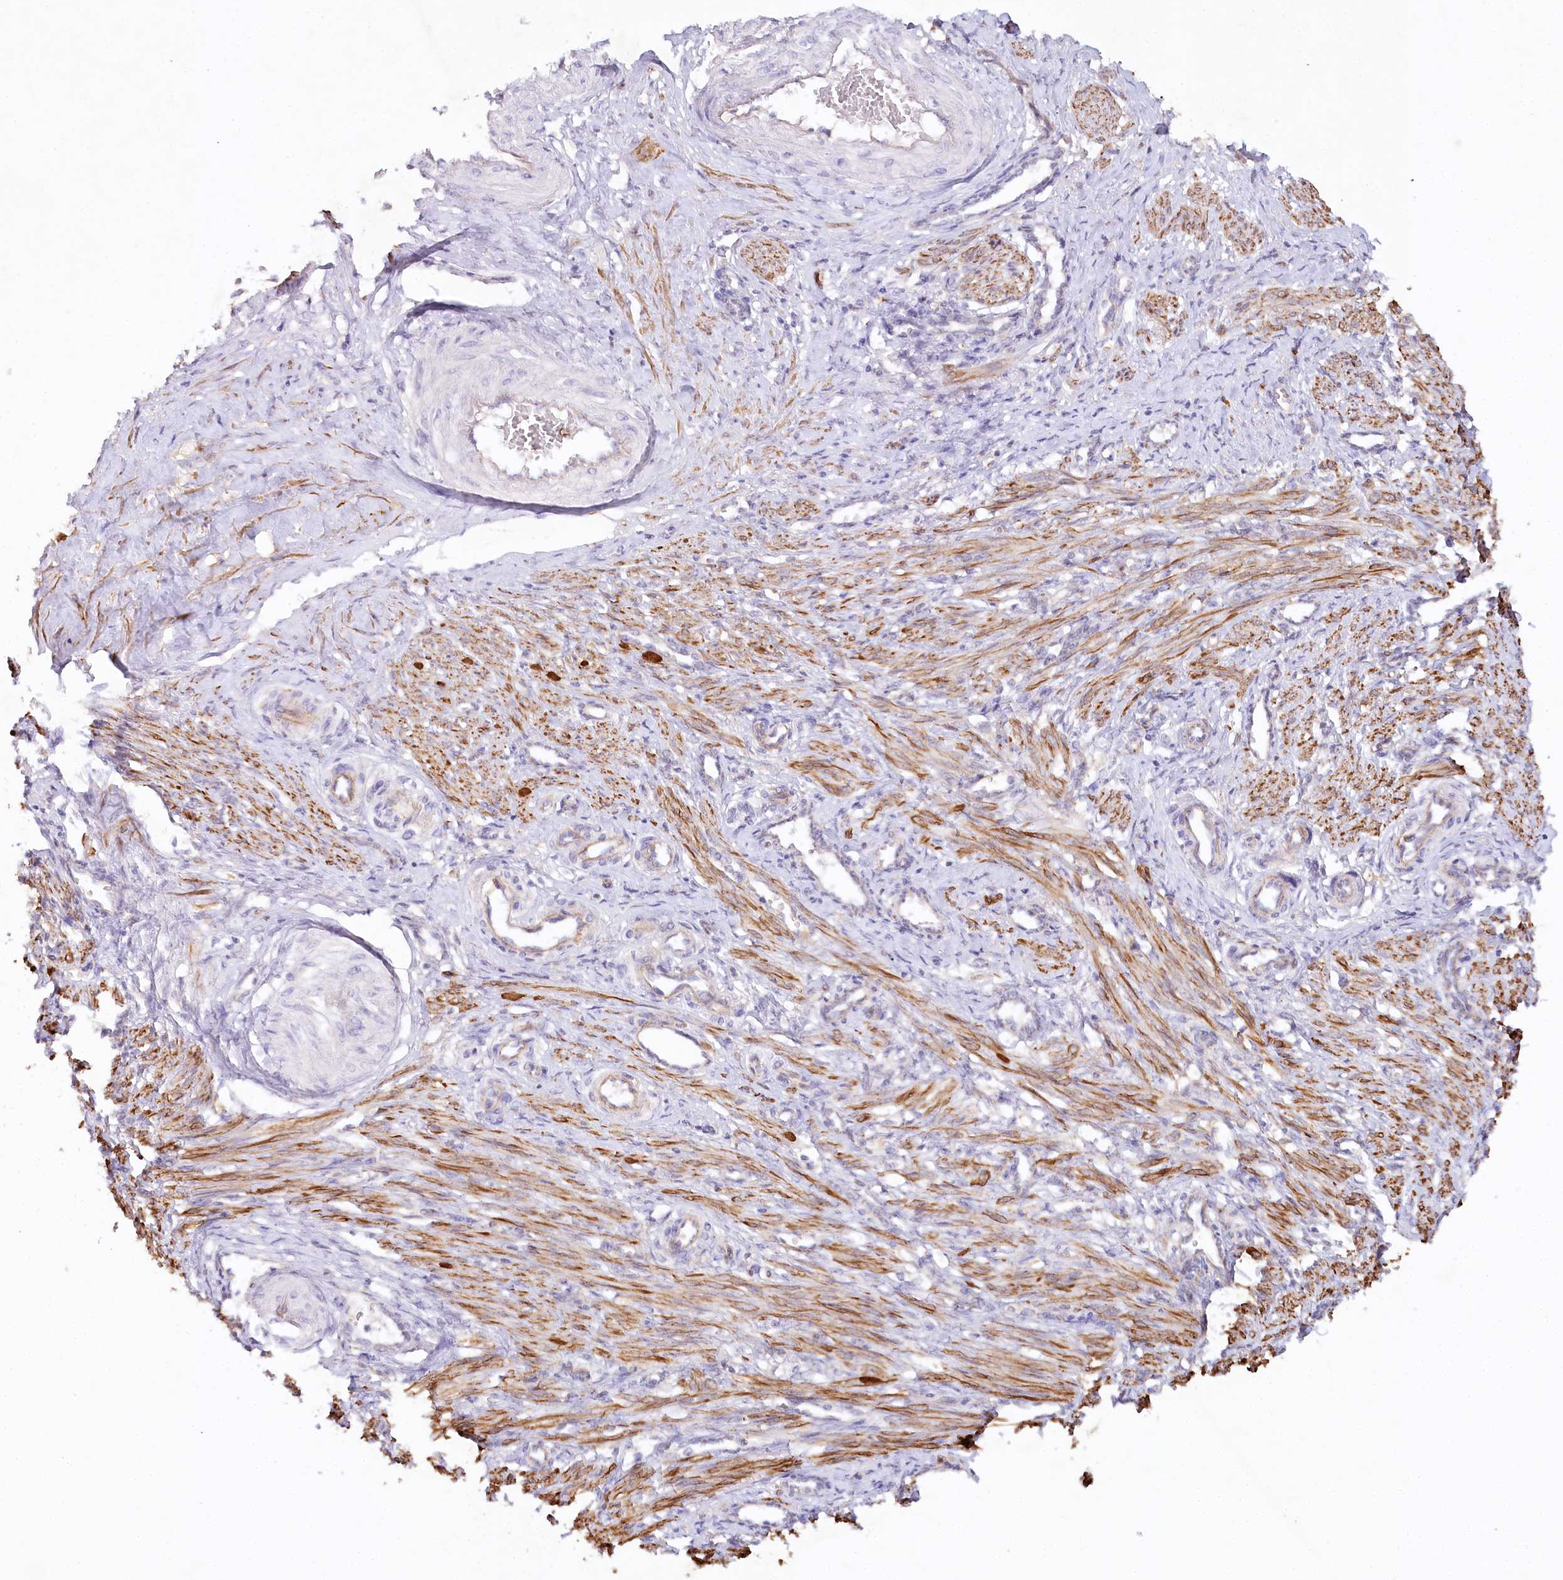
{"staining": {"intensity": "moderate", "quantity": ">75%", "location": "cytoplasmic/membranous"}, "tissue": "smooth muscle", "cell_type": "Smooth muscle cells", "image_type": "normal", "snomed": [{"axis": "morphology", "description": "Normal tissue, NOS"}, {"axis": "topography", "description": "Endometrium"}], "caption": "This is an image of IHC staining of normal smooth muscle, which shows moderate expression in the cytoplasmic/membranous of smooth muscle cells.", "gene": "ALDH3B1", "patient": {"sex": "female", "age": 33}}